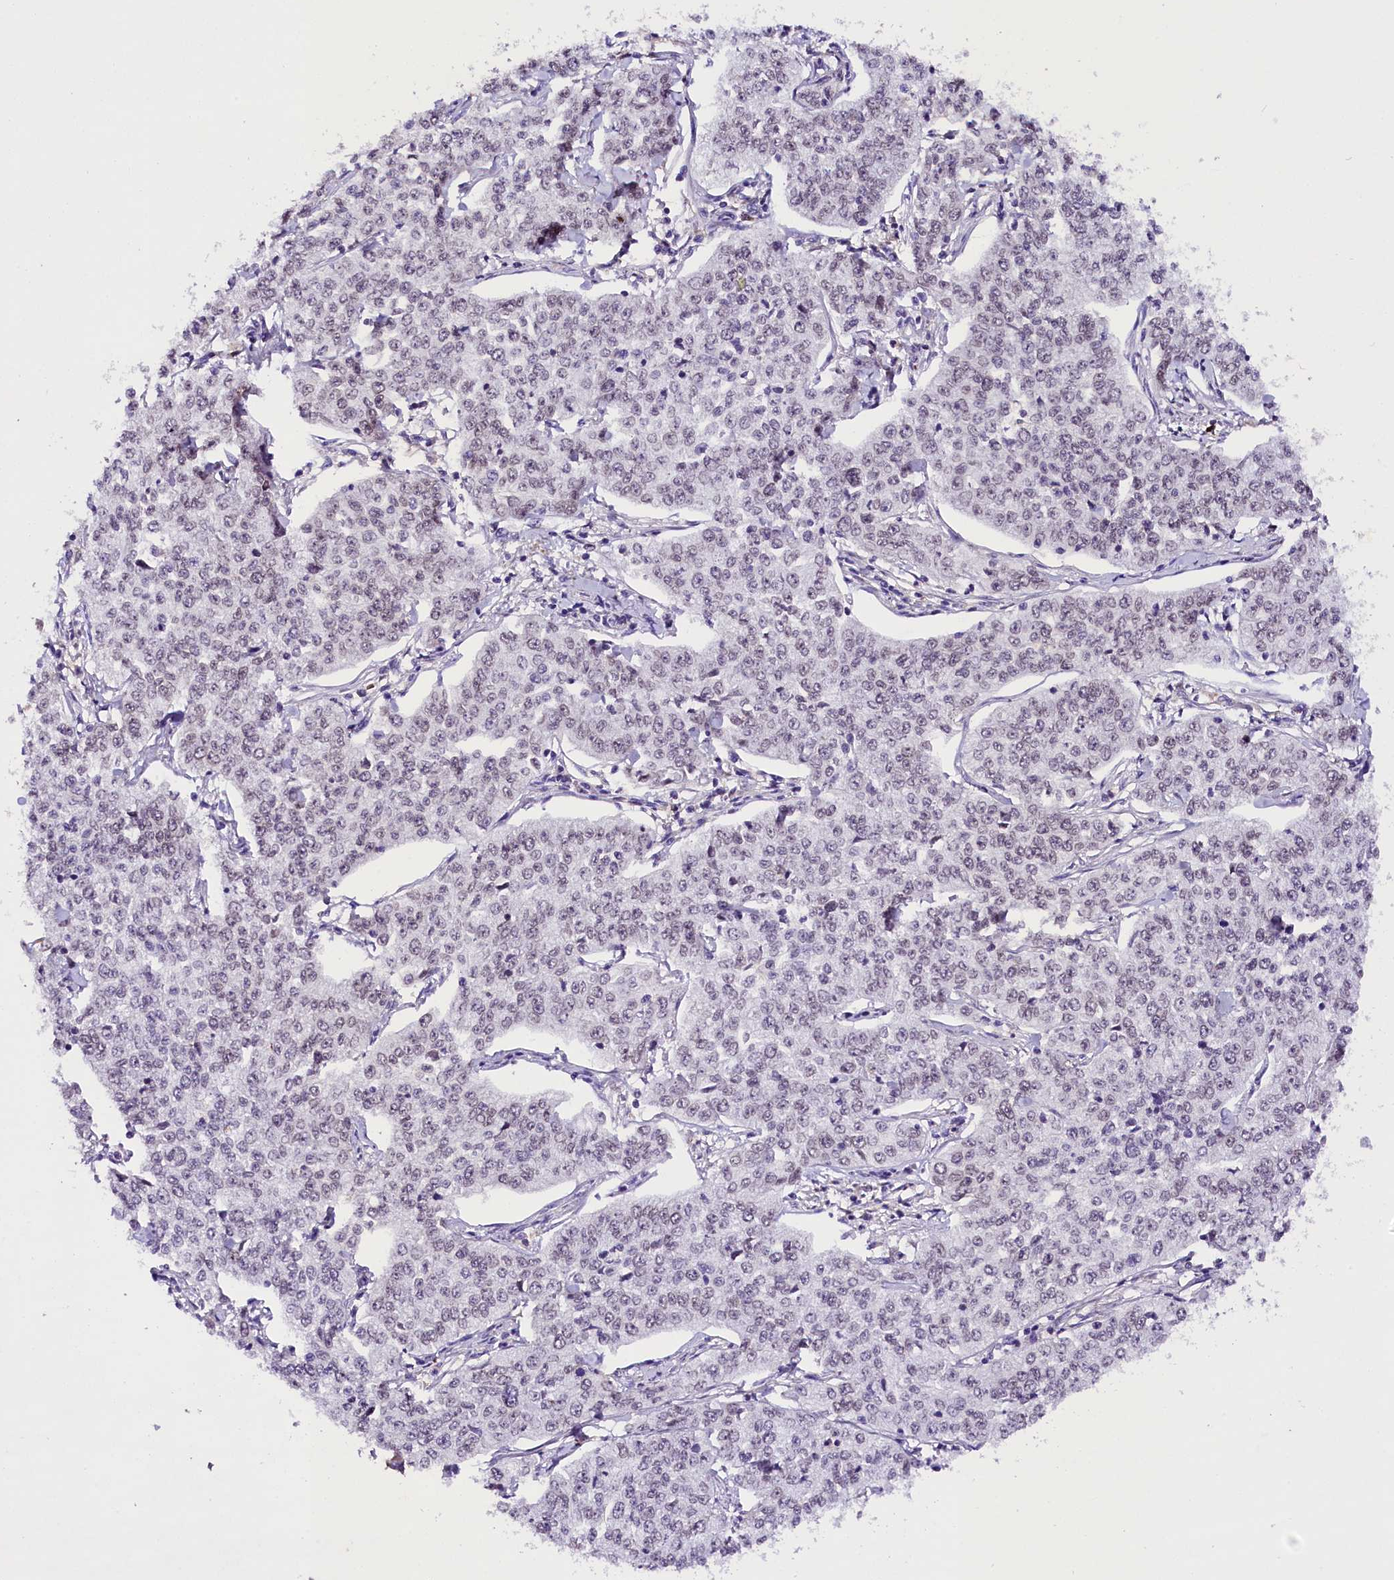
{"staining": {"intensity": "weak", "quantity": "<25%", "location": "nuclear"}, "tissue": "cervical cancer", "cell_type": "Tumor cells", "image_type": "cancer", "snomed": [{"axis": "morphology", "description": "Squamous cell carcinoma, NOS"}, {"axis": "topography", "description": "Cervix"}], "caption": "DAB immunohistochemical staining of cervical squamous cell carcinoma demonstrates no significant staining in tumor cells.", "gene": "MEX3B", "patient": {"sex": "female", "age": 35}}